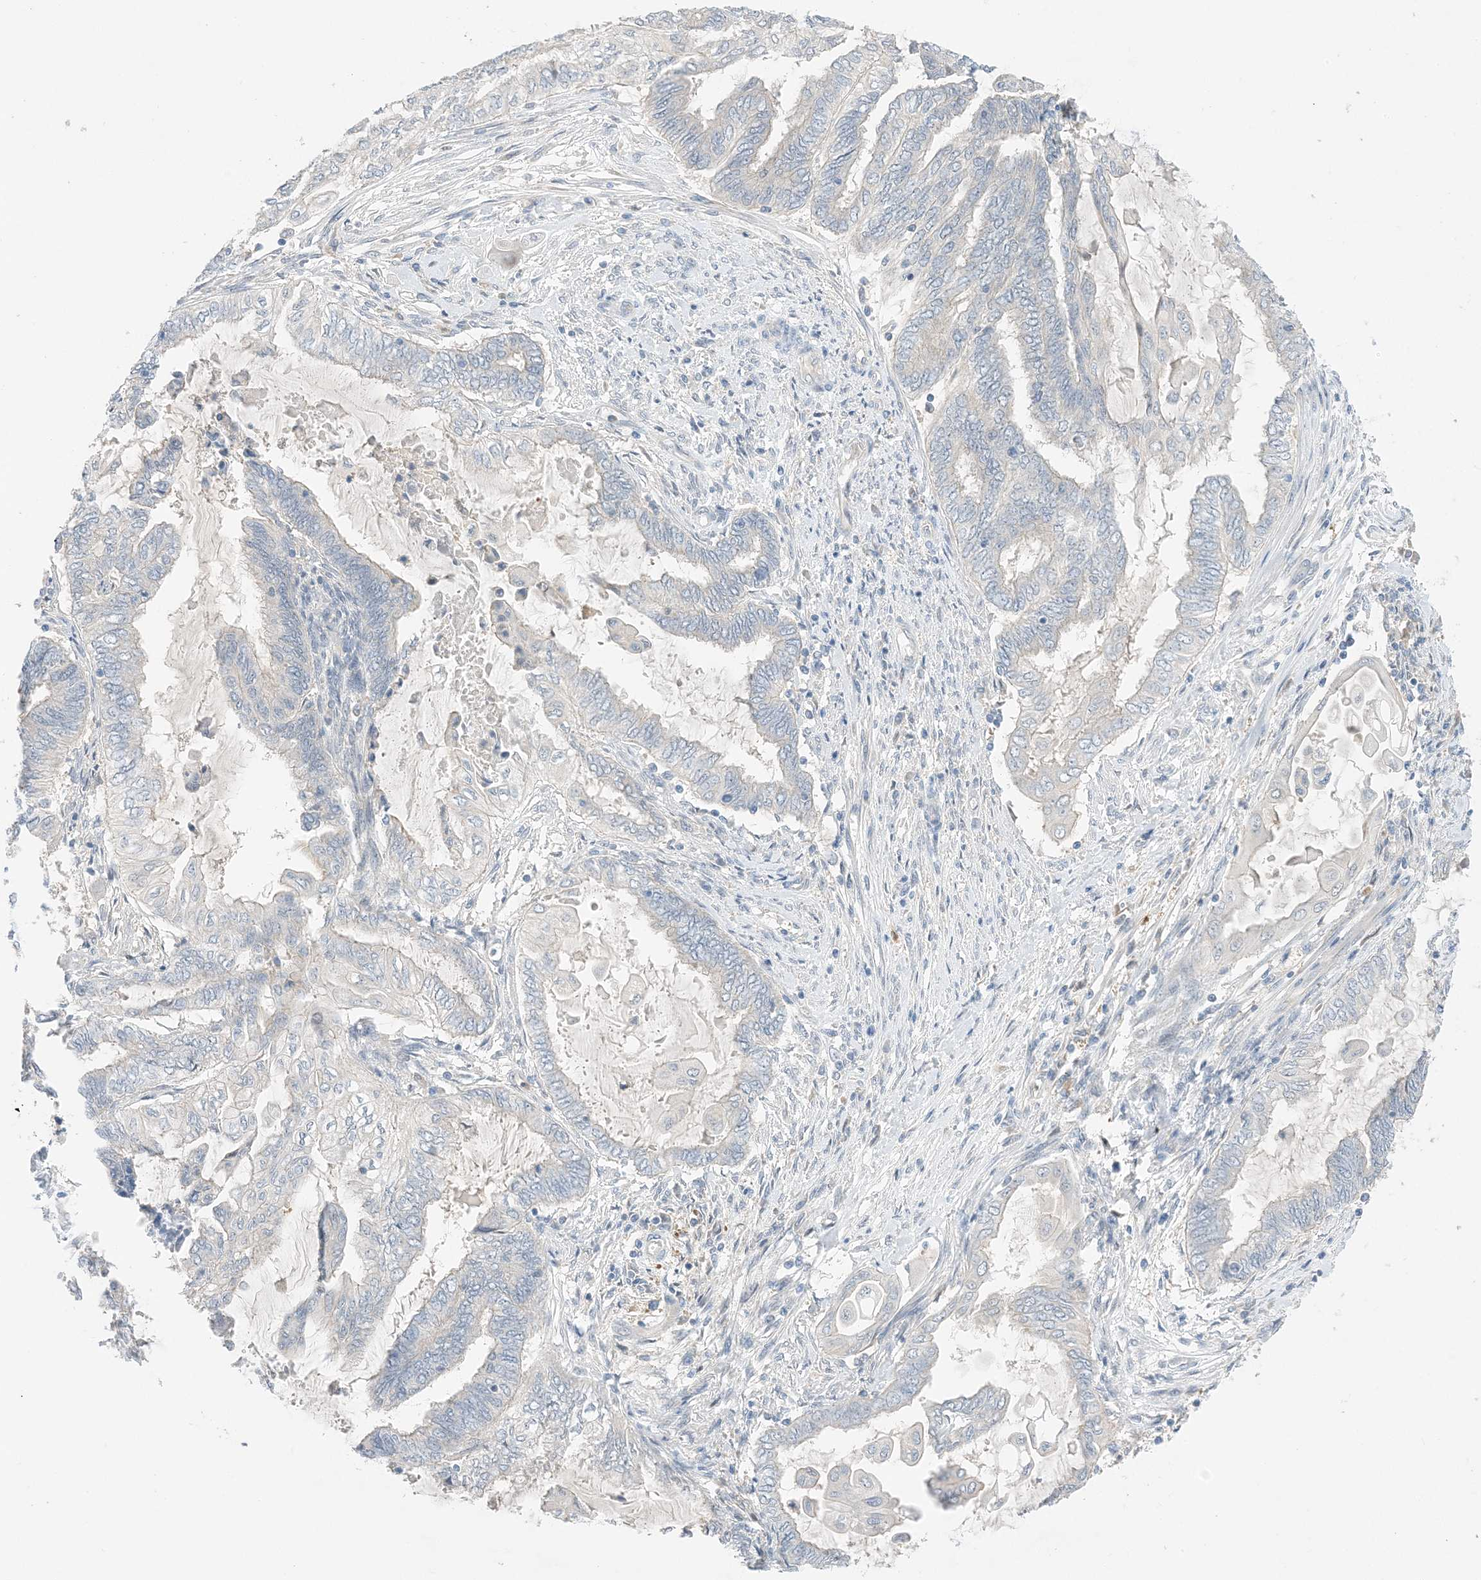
{"staining": {"intensity": "negative", "quantity": "none", "location": "none"}, "tissue": "endometrial cancer", "cell_type": "Tumor cells", "image_type": "cancer", "snomed": [{"axis": "morphology", "description": "Adenocarcinoma, NOS"}, {"axis": "topography", "description": "Uterus"}, {"axis": "topography", "description": "Endometrium"}], "caption": "A micrograph of adenocarcinoma (endometrial) stained for a protein exhibits no brown staining in tumor cells. (DAB (3,3'-diaminobenzidine) IHC visualized using brightfield microscopy, high magnification).", "gene": "KIFBP", "patient": {"sex": "female", "age": 70}}